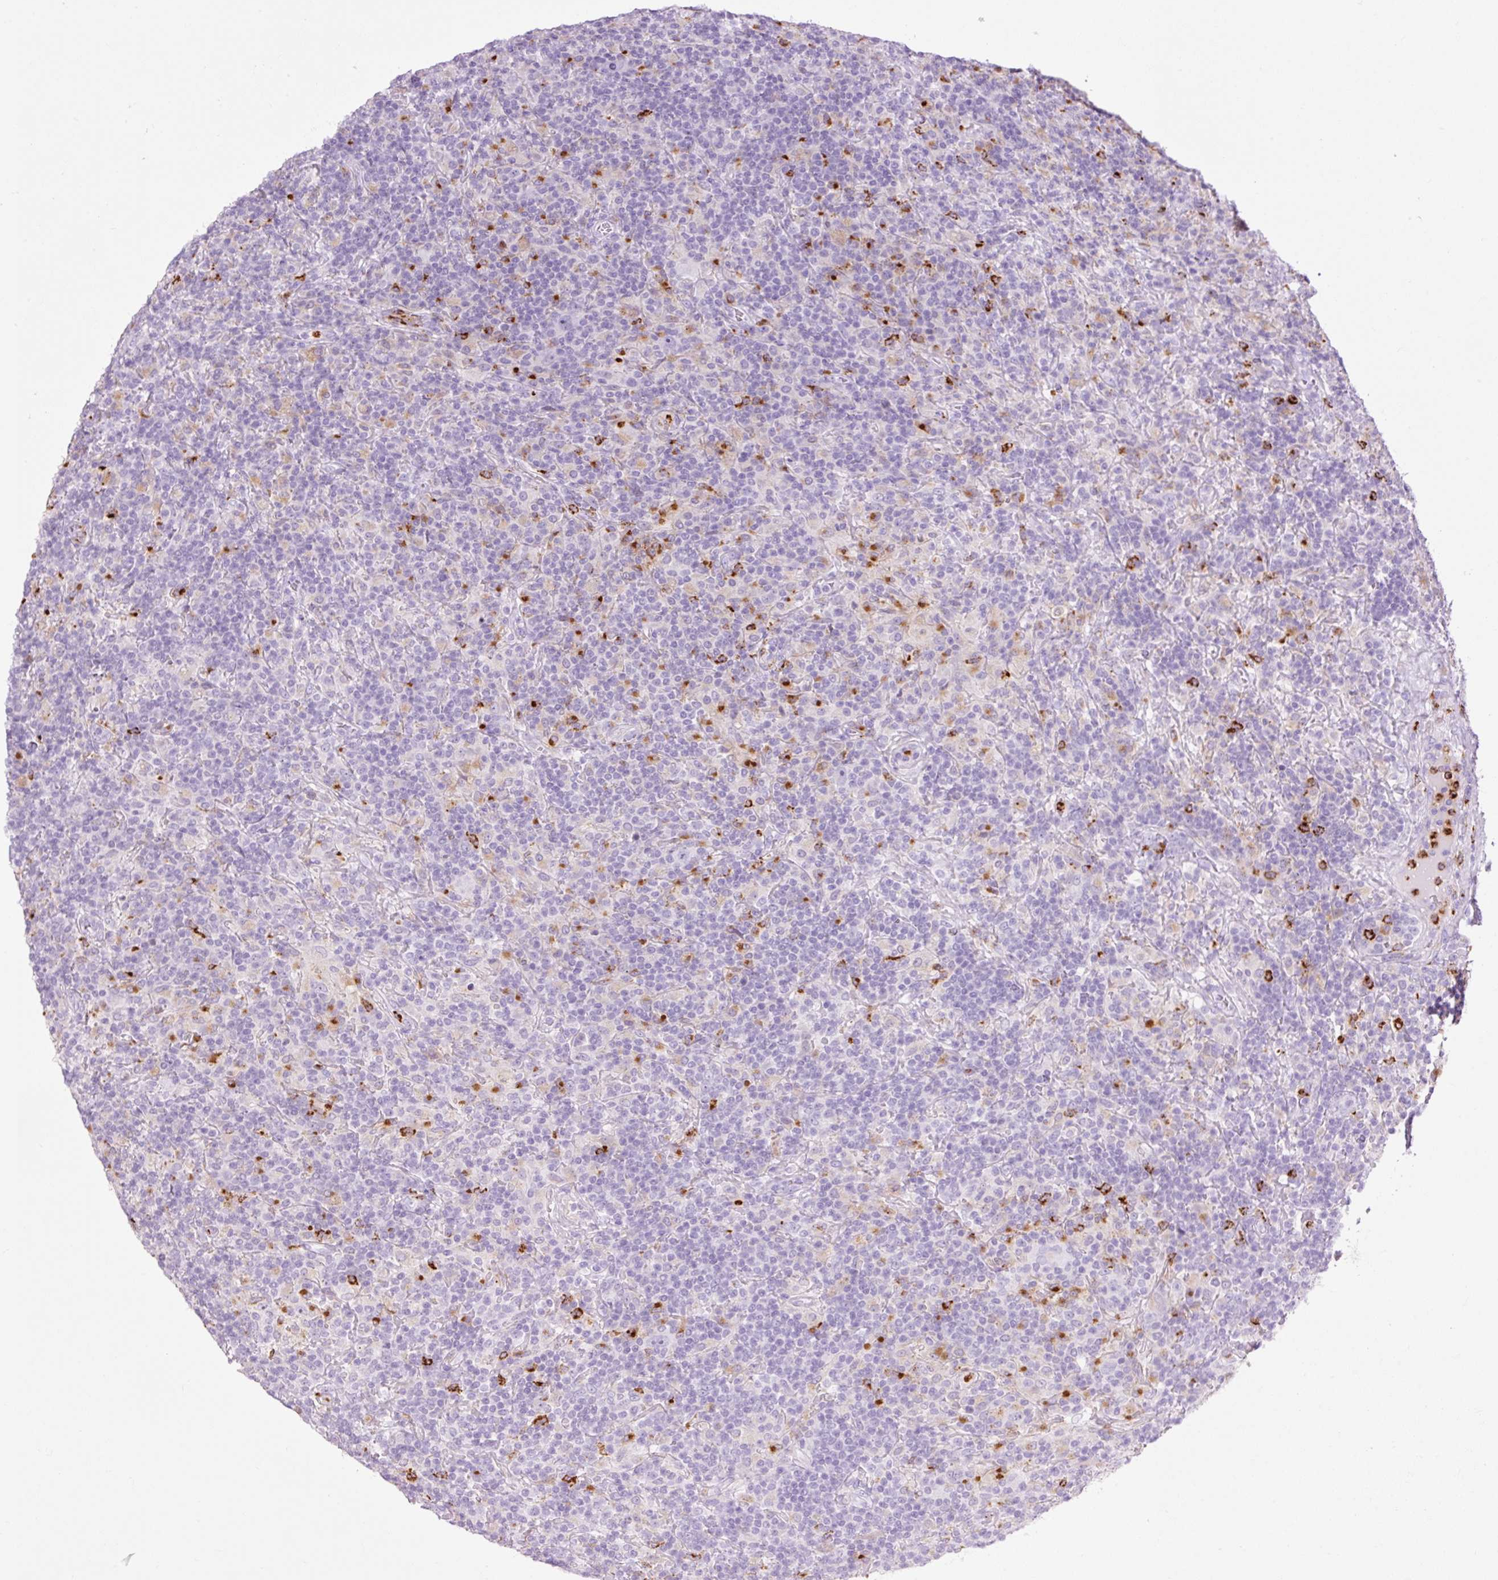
{"staining": {"intensity": "negative", "quantity": "none", "location": "none"}, "tissue": "lymphoma", "cell_type": "Tumor cells", "image_type": "cancer", "snomed": [{"axis": "morphology", "description": "Hodgkin's disease, NOS"}, {"axis": "topography", "description": "Lymph node"}], "caption": "Immunohistochemical staining of Hodgkin's disease reveals no significant expression in tumor cells. The staining is performed using DAB brown chromogen with nuclei counter-stained in using hematoxylin.", "gene": "LYZ", "patient": {"sex": "male", "age": 70}}